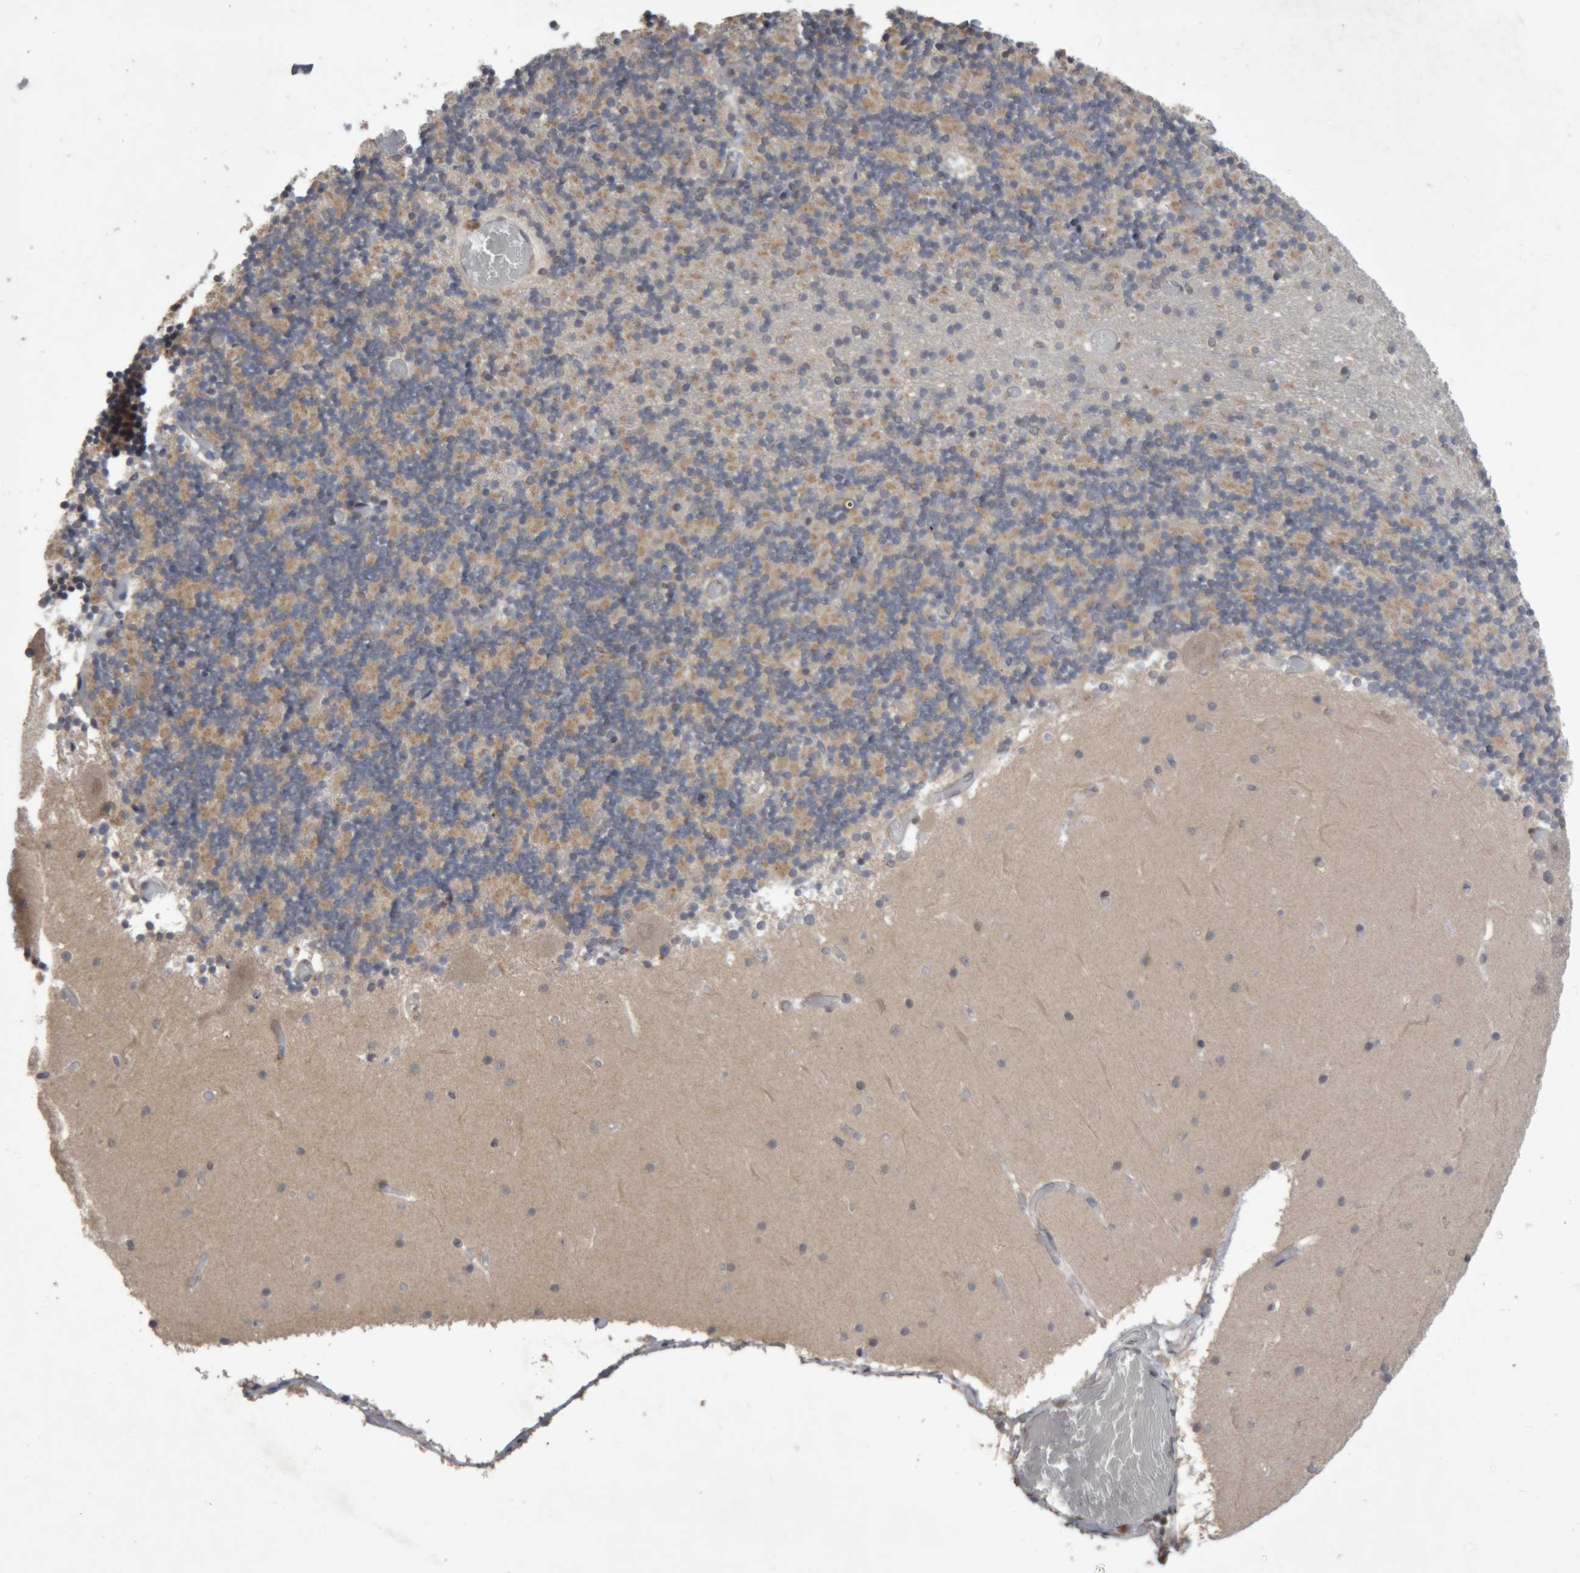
{"staining": {"intensity": "moderate", "quantity": "25%-75%", "location": "cytoplasmic/membranous"}, "tissue": "cerebellum", "cell_type": "Cells in granular layer", "image_type": "normal", "snomed": [{"axis": "morphology", "description": "Normal tissue, NOS"}, {"axis": "topography", "description": "Cerebellum"}], "caption": "Immunohistochemistry (IHC) (DAB (3,3'-diaminobenzidine)) staining of normal cerebellum displays moderate cytoplasmic/membranous protein positivity in approximately 25%-75% of cells in granular layer.", "gene": "NFATC2", "patient": {"sex": "female", "age": 28}}